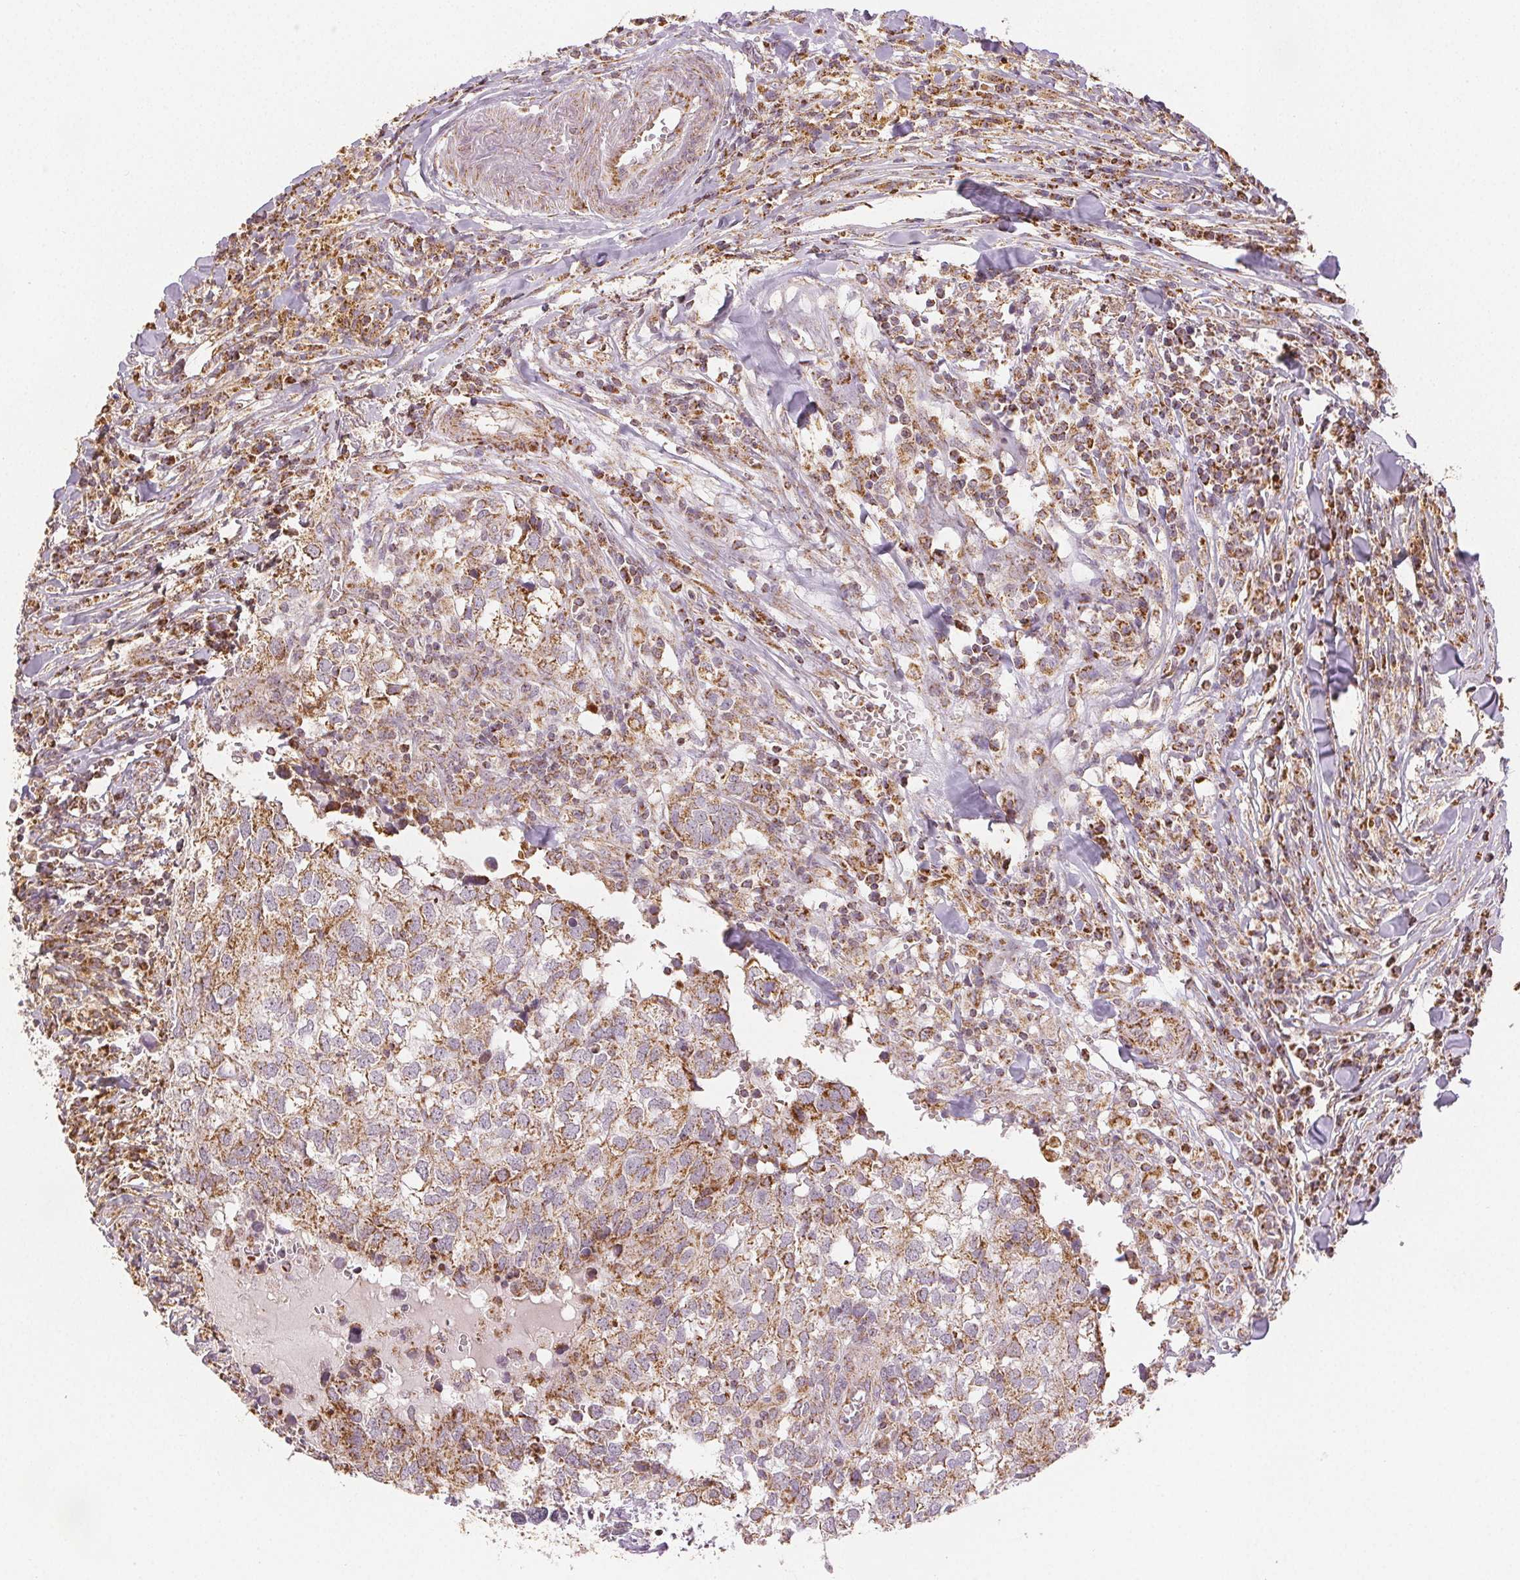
{"staining": {"intensity": "moderate", "quantity": ">75%", "location": "cytoplasmic/membranous"}, "tissue": "breast cancer", "cell_type": "Tumor cells", "image_type": "cancer", "snomed": [{"axis": "morphology", "description": "Duct carcinoma"}, {"axis": "topography", "description": "Breast"}], "caption": "Breast cancer (invasive ductal carcinoma) stained with a protein marker demonstrates moderate staining in tumor cells.", "gene": "SDHB", "patient": {"sex": "female", "age": 30}}